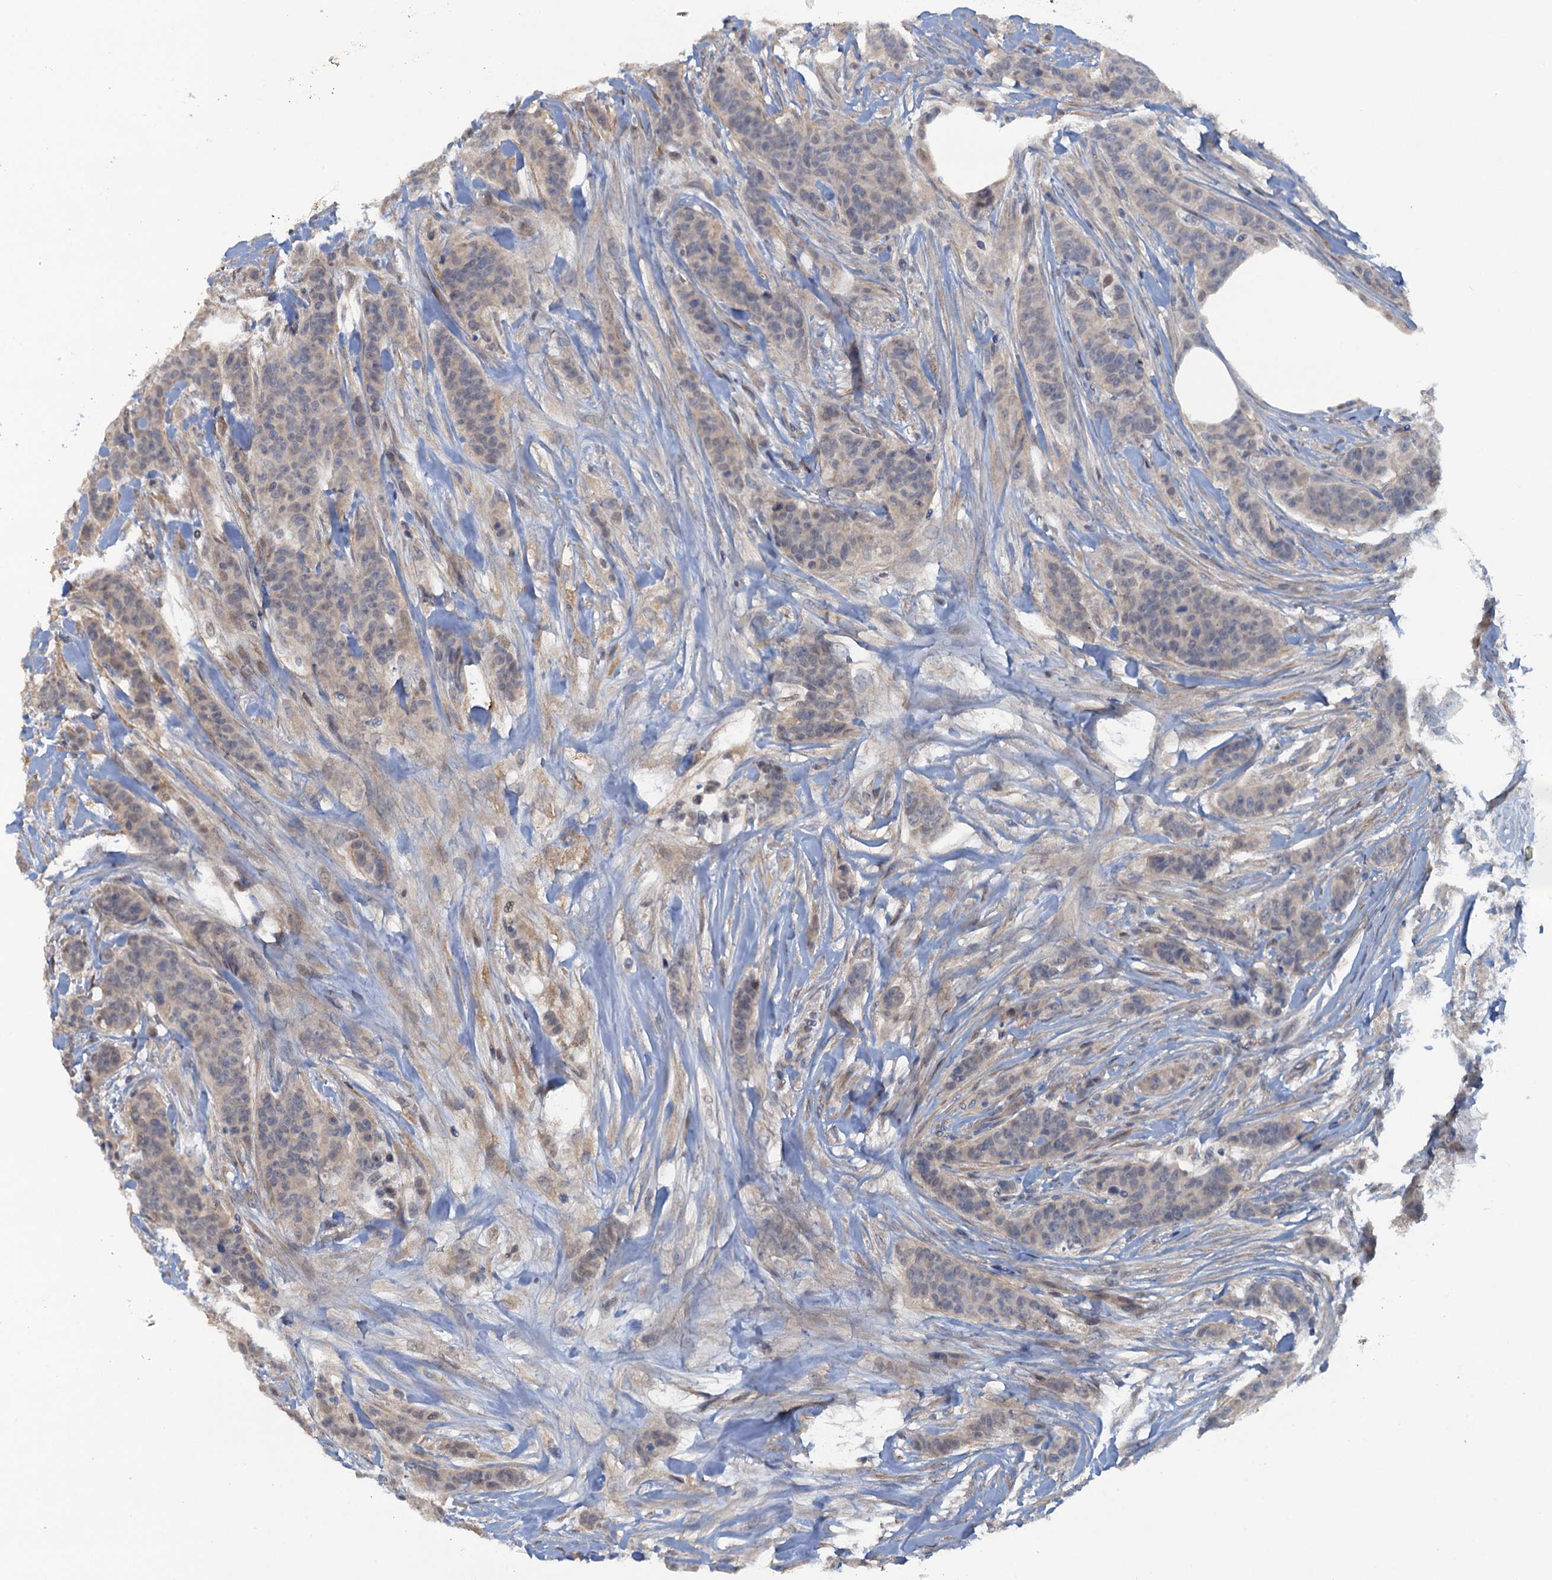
{"staining": {"intensity": "weak", "quantity": "<25%", "location": "cytoplasmic/membranous"}, "tissue": "breast cancer", "cell_type": "Tumor cells", "image_type": "cancer", "snomed": [{"axis": "morphology", "description": "Duct carcinoma"}, {"axis": "topography", "description": "Breast"}], "caption": "This is a histopathology image of immunohistochemistry staining of breast cancer (intraductal carcinoma), which shows no positivity in tumor cells.", "gene": "MYO16", "patient": {"sex": "female", "age": 40}}